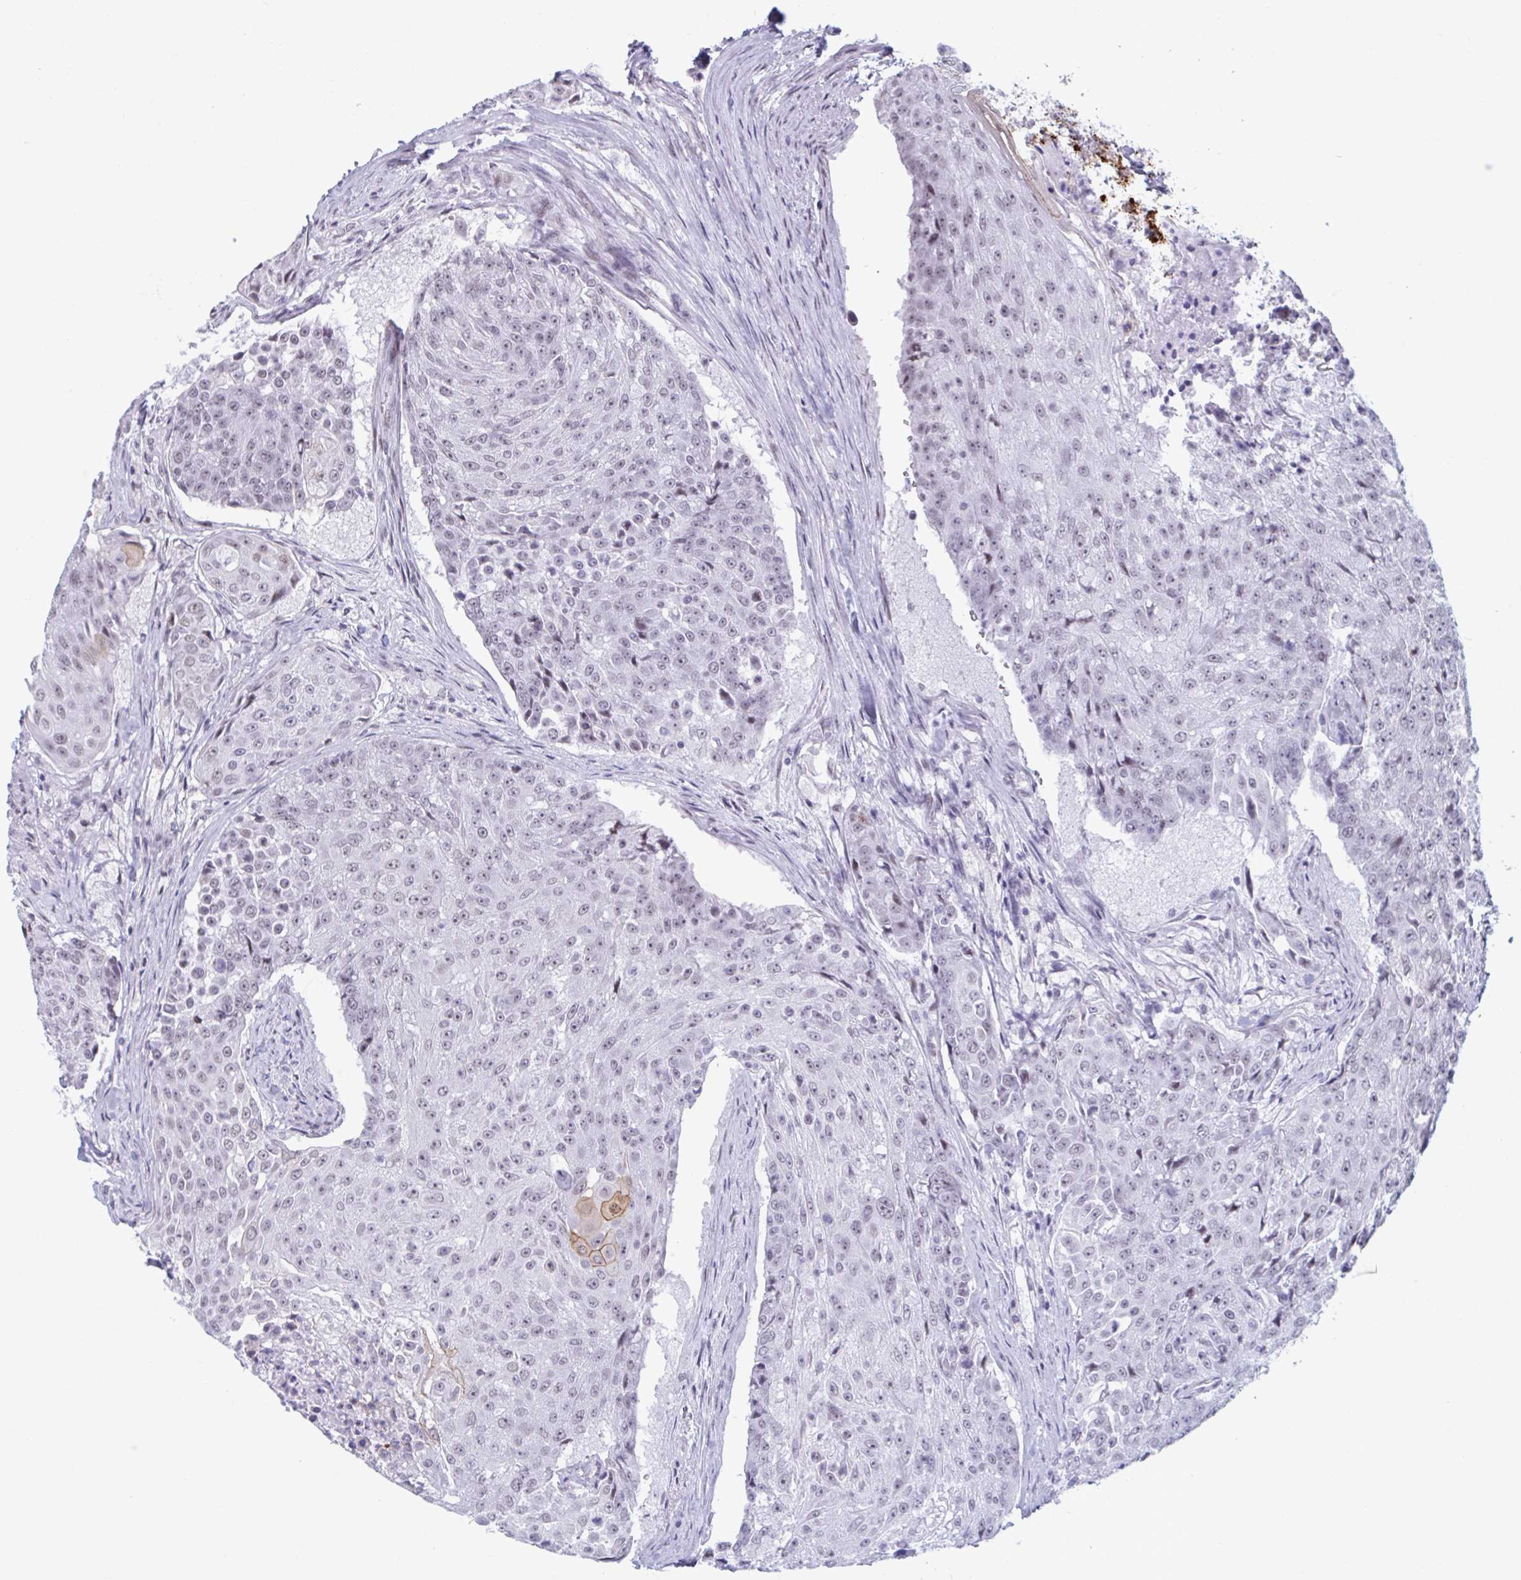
{"staining": {"intensity": "moderate", "quantity": "<25%", "location": "cytoplasmic/membranous,nuclear"}, "tissue": "urothelial cancer", "cell_type": "Tumor cells", "image_type": "cancer", "snomed": [{"axis": "morphology", "description": "Urothelial carcinoma, High grade"}, {"axis": "topography", "description": "Urinary bladder"}], "caption": "Protein expression by IHC exhibits moderate cytoplasmic/membranous and nuclear expression in about <25% of tumor cells in urothelial cancer. The protein is shown in brown color, while the nuclei are stained blue.", "gene": "HSD17B6", "patient": {"sex": "female", "age": 63}}